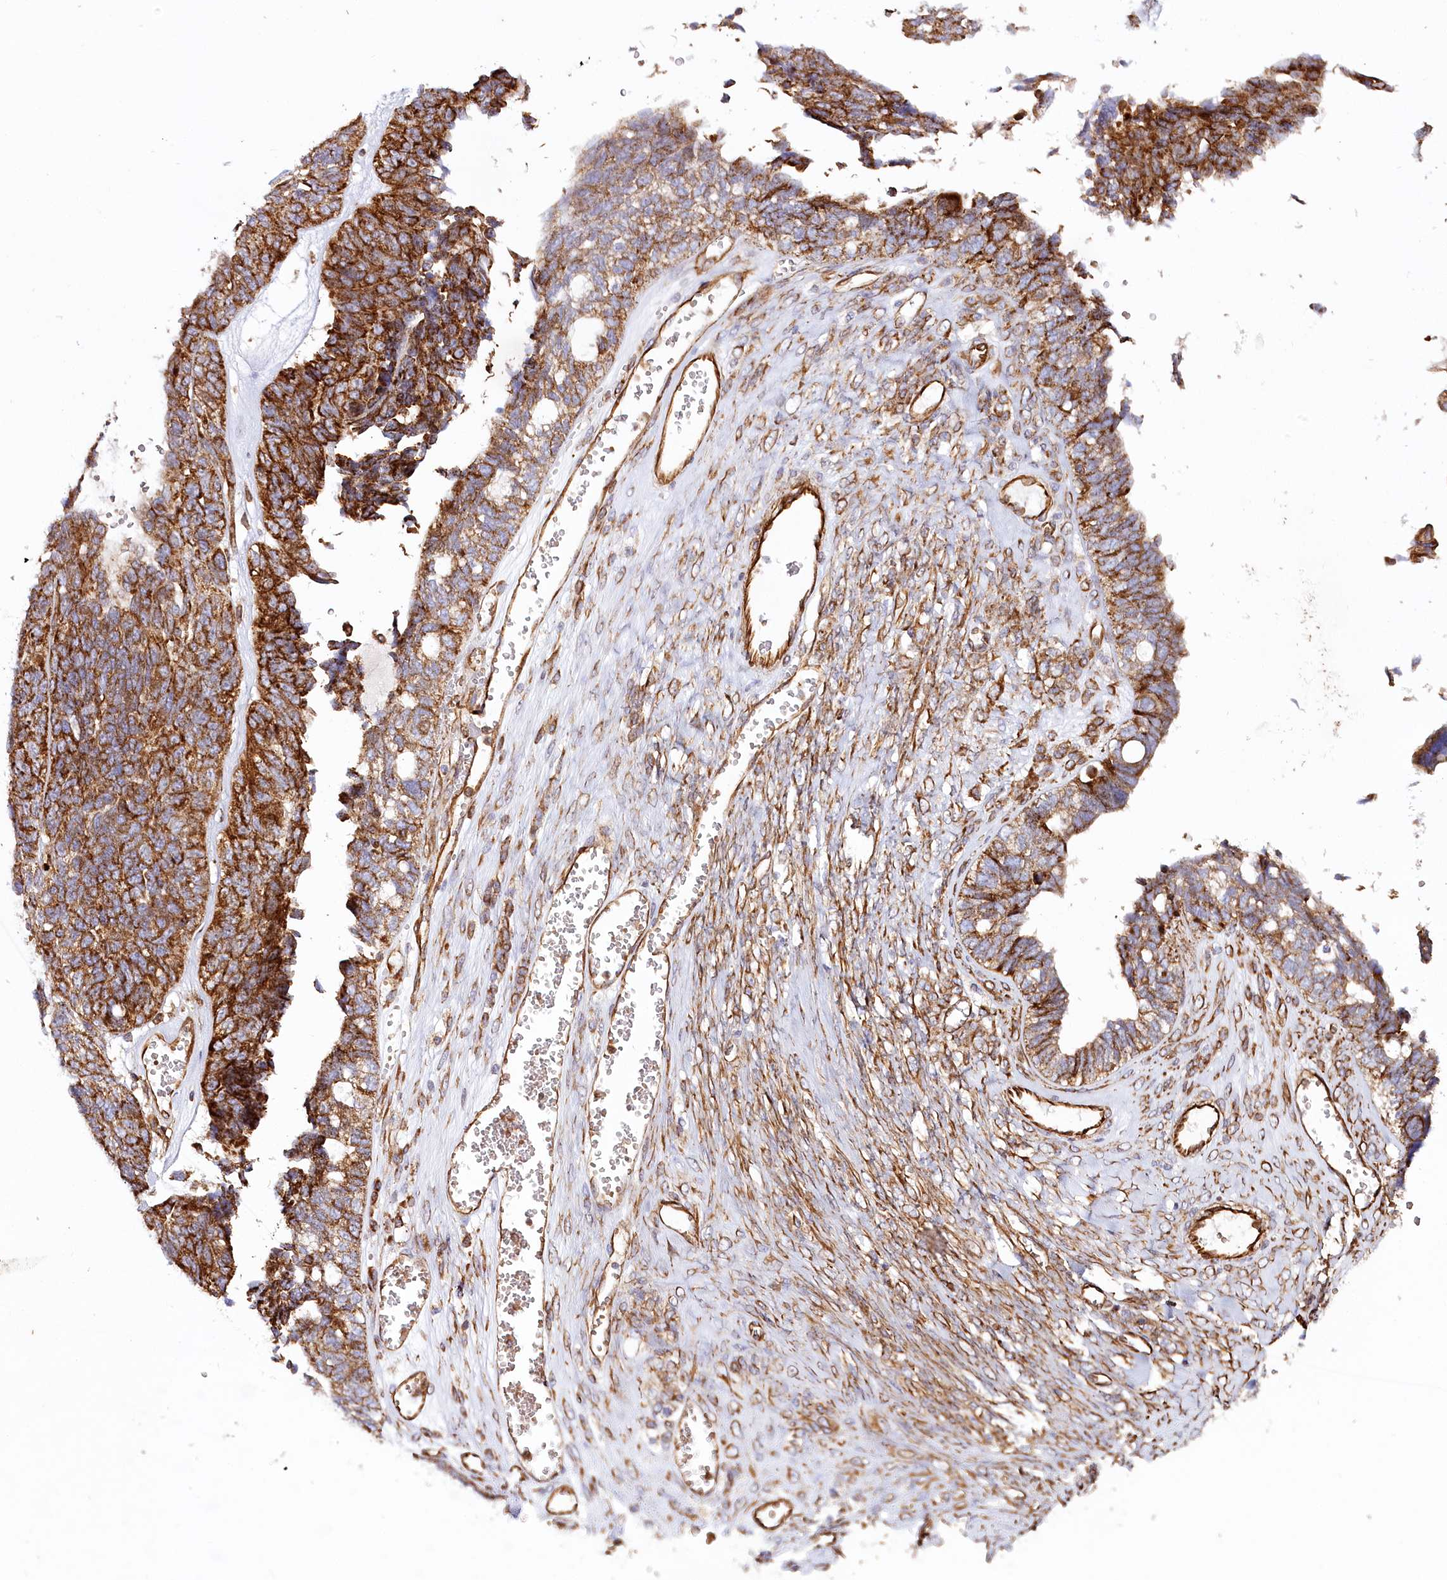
{"staining": {"intensity": "strong", "quantity": ">75%", "location": "cytoplasmic/membranous"}, "tissue": "ovarian cancer", "cell_type": "Tumor cells", "image_type": "cancer", "snomed": [{"axis": "morphology", "description": "Cystadenocarcinoma, serous, NOS"}, {"axis": "topography", "description": "Ovary"}], "caption": "Immunohistochemistry of human ovarian serous cystadenocarcinoma shows high levels of strong cytoplasmic/membranous expression in about >75% of tumor cells.", "gene": "THUMPD3", "patient": {"sex": "female", "age": 79}}